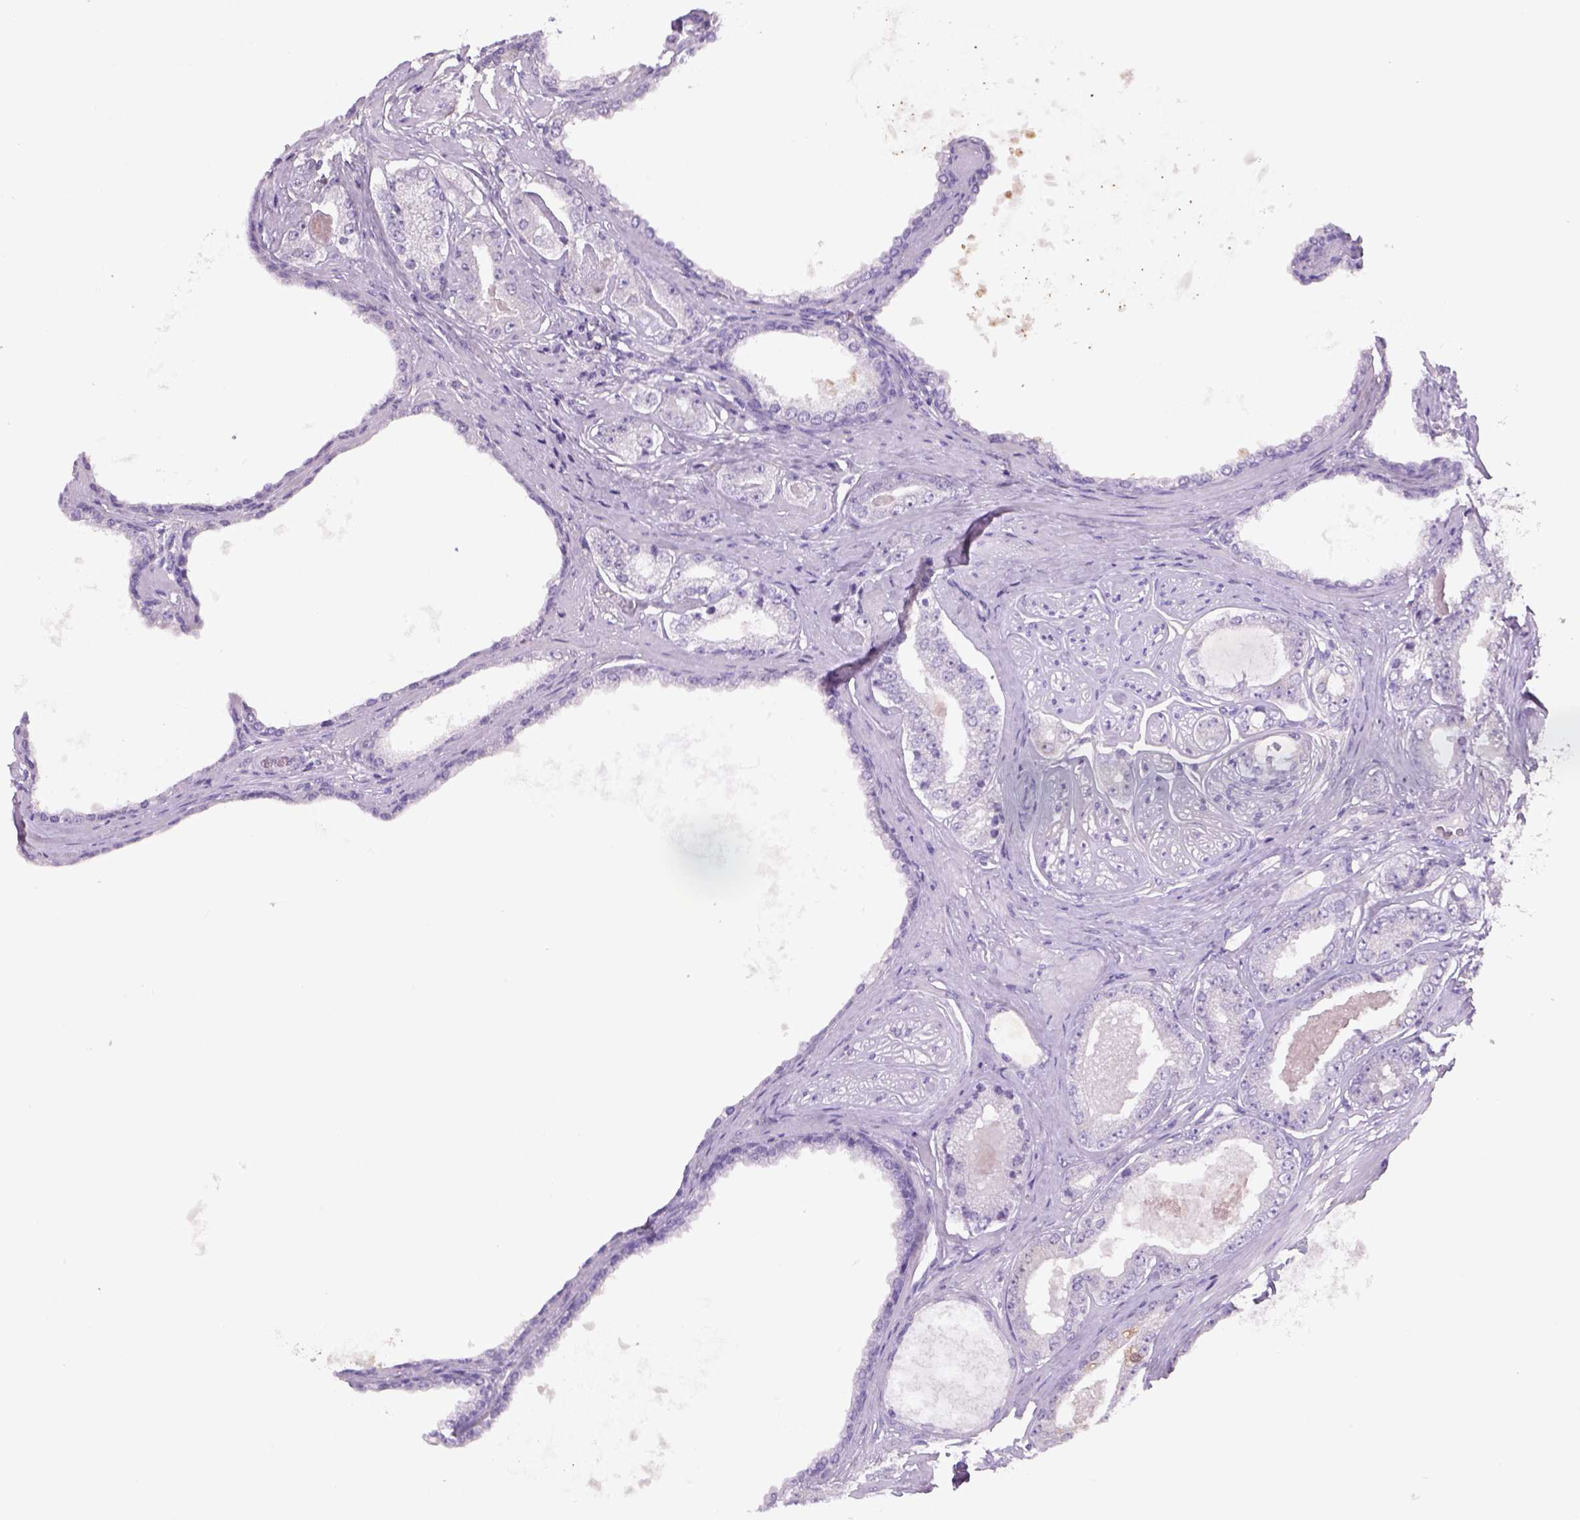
{"staining": {"intensity": "negative", "quantity": "none", "location": "none"}, "tissue": "prostate cancer", "cell_type": "Tumor cells", "image_type": "cancer", "snomed": [{"axis": "morphology", "description": "Adenocarcinoma, NOS"}, {"axis": "topography", "description": "Prostate"}], "caption": "A high-resolution photomicrograph shows IHC staining of adenocarcinoma (prostate), which exhibits no significant staining in tumor cells.", "gene": "NAALAD2", "patient": {"sex": "male", "age": 64}}